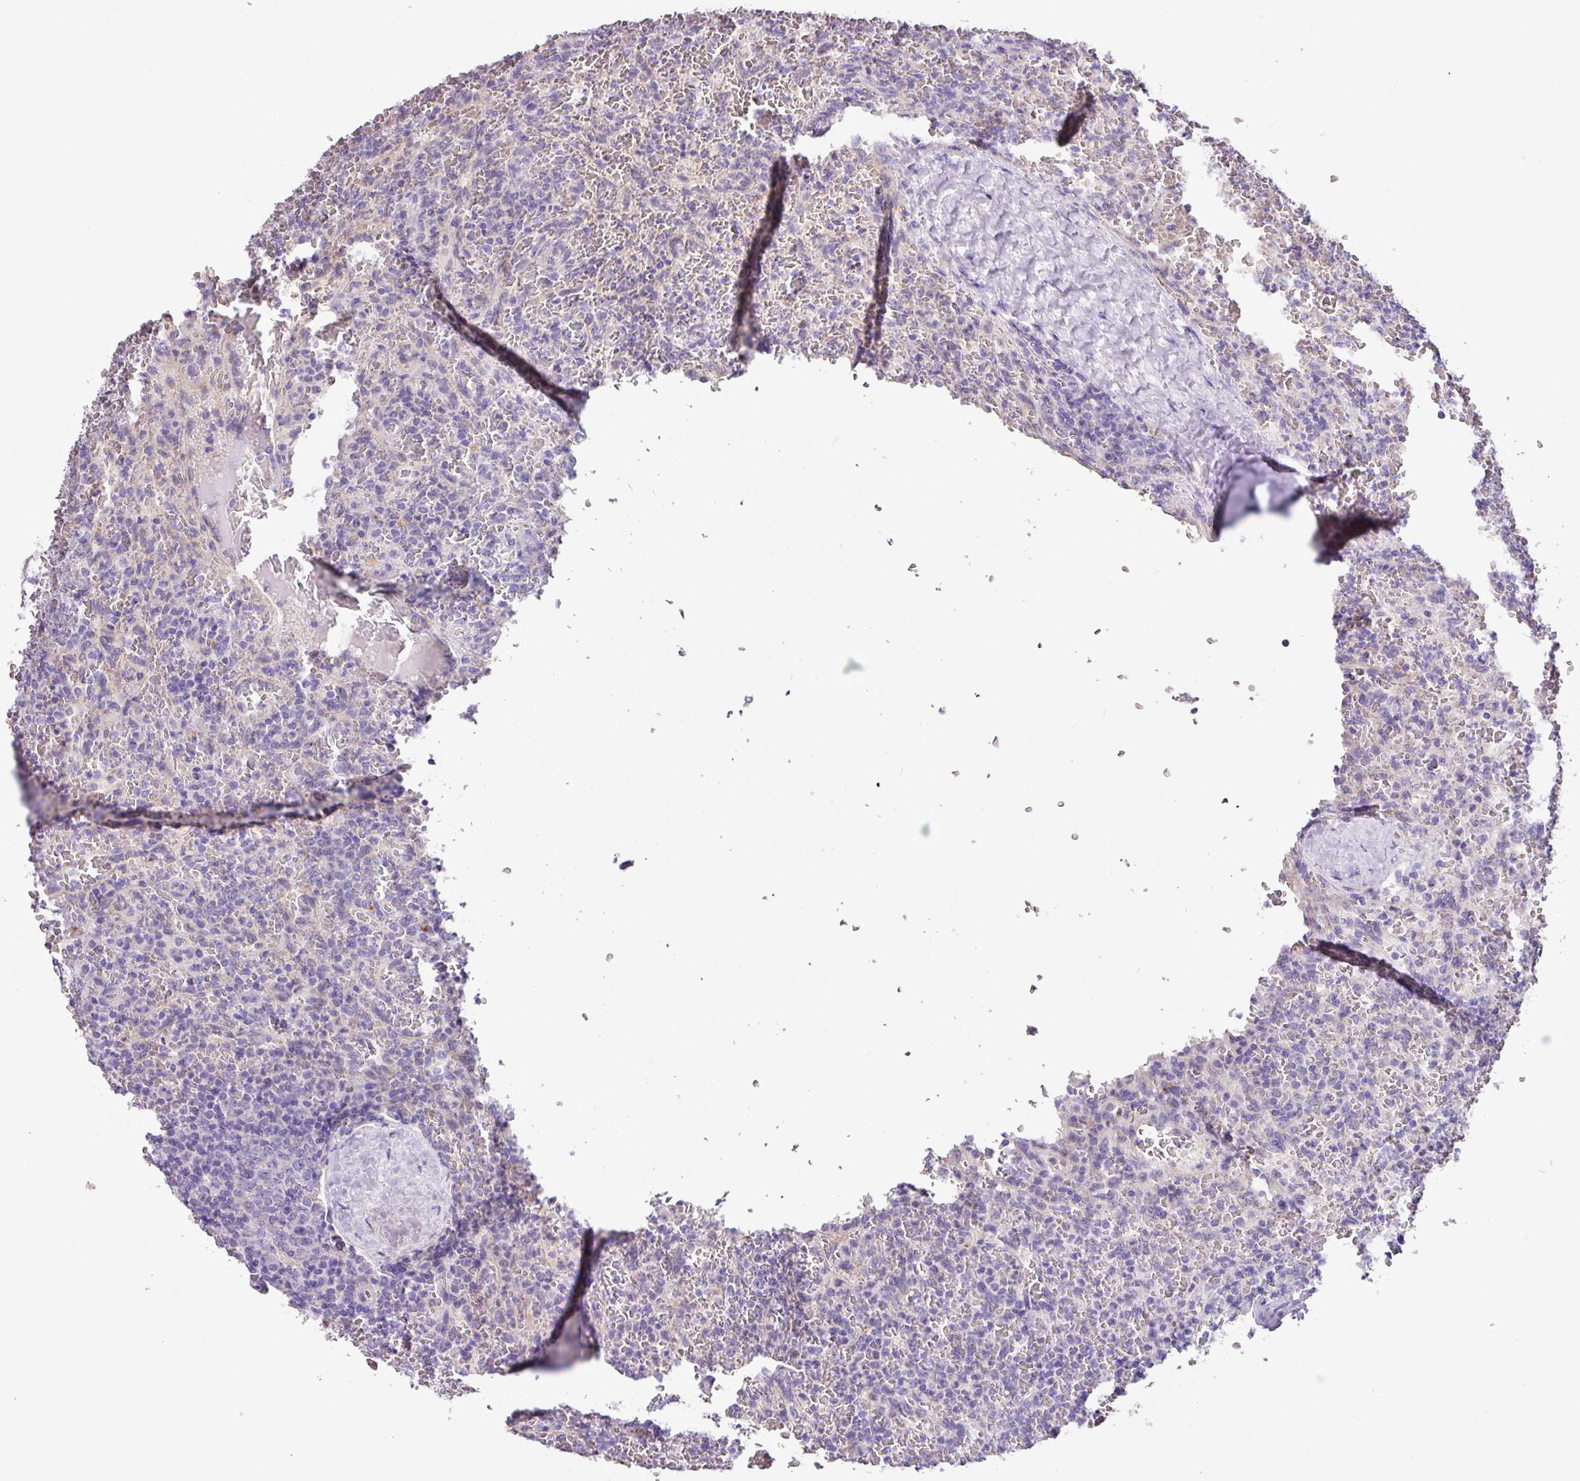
{"staining": {"intensity": "negative", "quantity": "none", "location": "none"}, "tissue": "lymphoma", "cell_type": "Tumor cells", "image_type": "cancer", "snomed": [{"axis": "morphology", "description": "Malignant lymphoma, non-Hodgkin's type, Low grade"}, {"axis": "topography", "description": "Spleen"}], "caption": "Photomicrograph shows no significant protein expression in tumor cells of low-grade malignant lymphoma, non-Hodgkin's type.", "gene": "ZG16", "patient": {"sex": "female", "age": 64}}